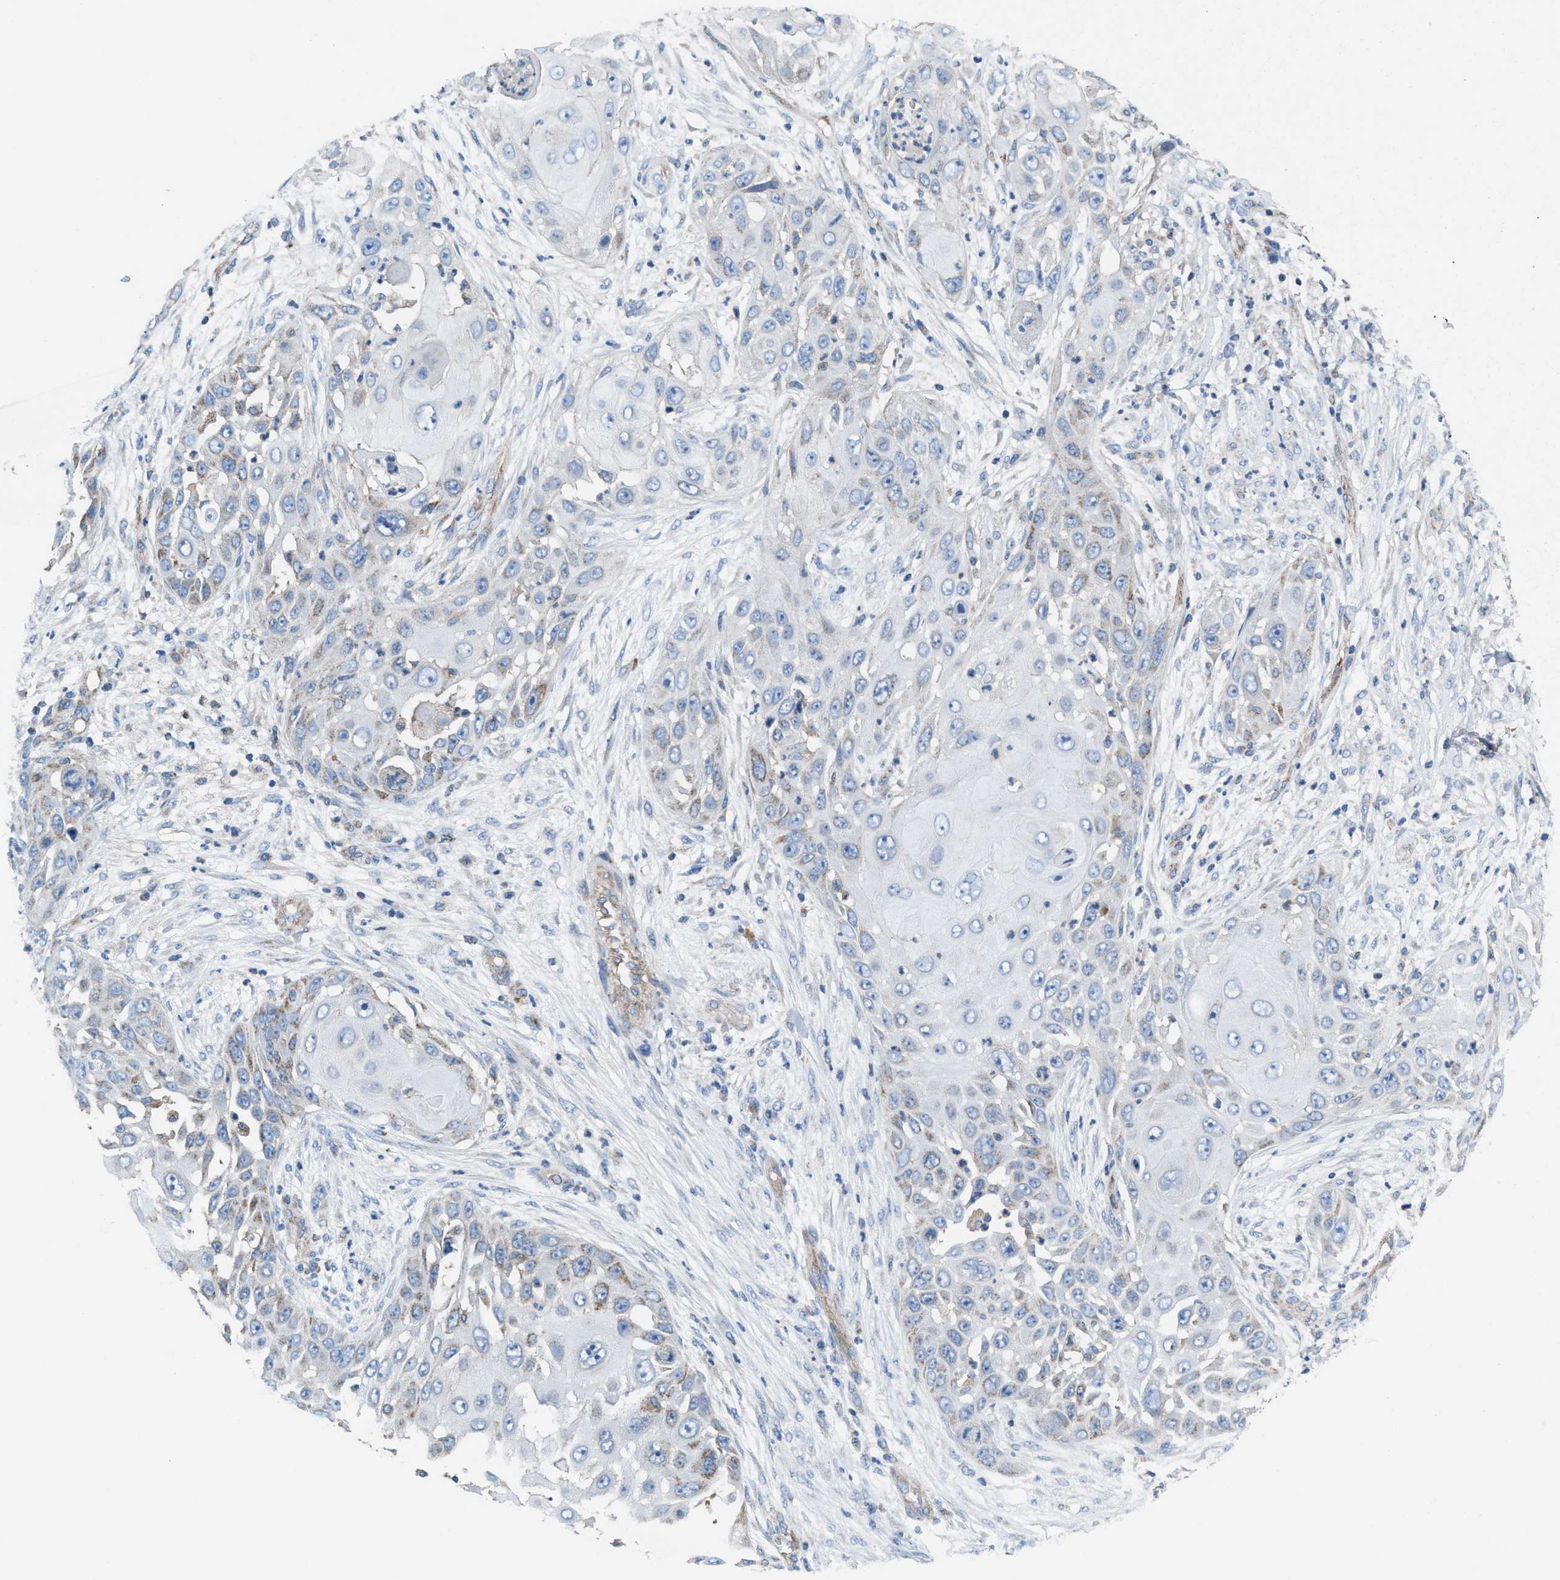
{"staining": {"intensity": "weak", "quantity": "<25%", "location": "cytoplasmic/membranous"}, "tissue": "skin cancer", "cell_type": "Tumor cells", "image_type": "cancer", "snomed": [{"axis": "morphology", "description": "Squamous cell carcinoma, NOS"}, {"axis": "topography", "description": "Skin"}], "caption": "Histopathology image shows no protein positivity in tumor cells of squamous cell carcinoma (skin) tissue. (Brightfield microscopy of DAB (3,3'-diaminobenzidine) IHC at high magnification).", "gene": "MRM1", "patient": {"sex": "female", "age": 44}}